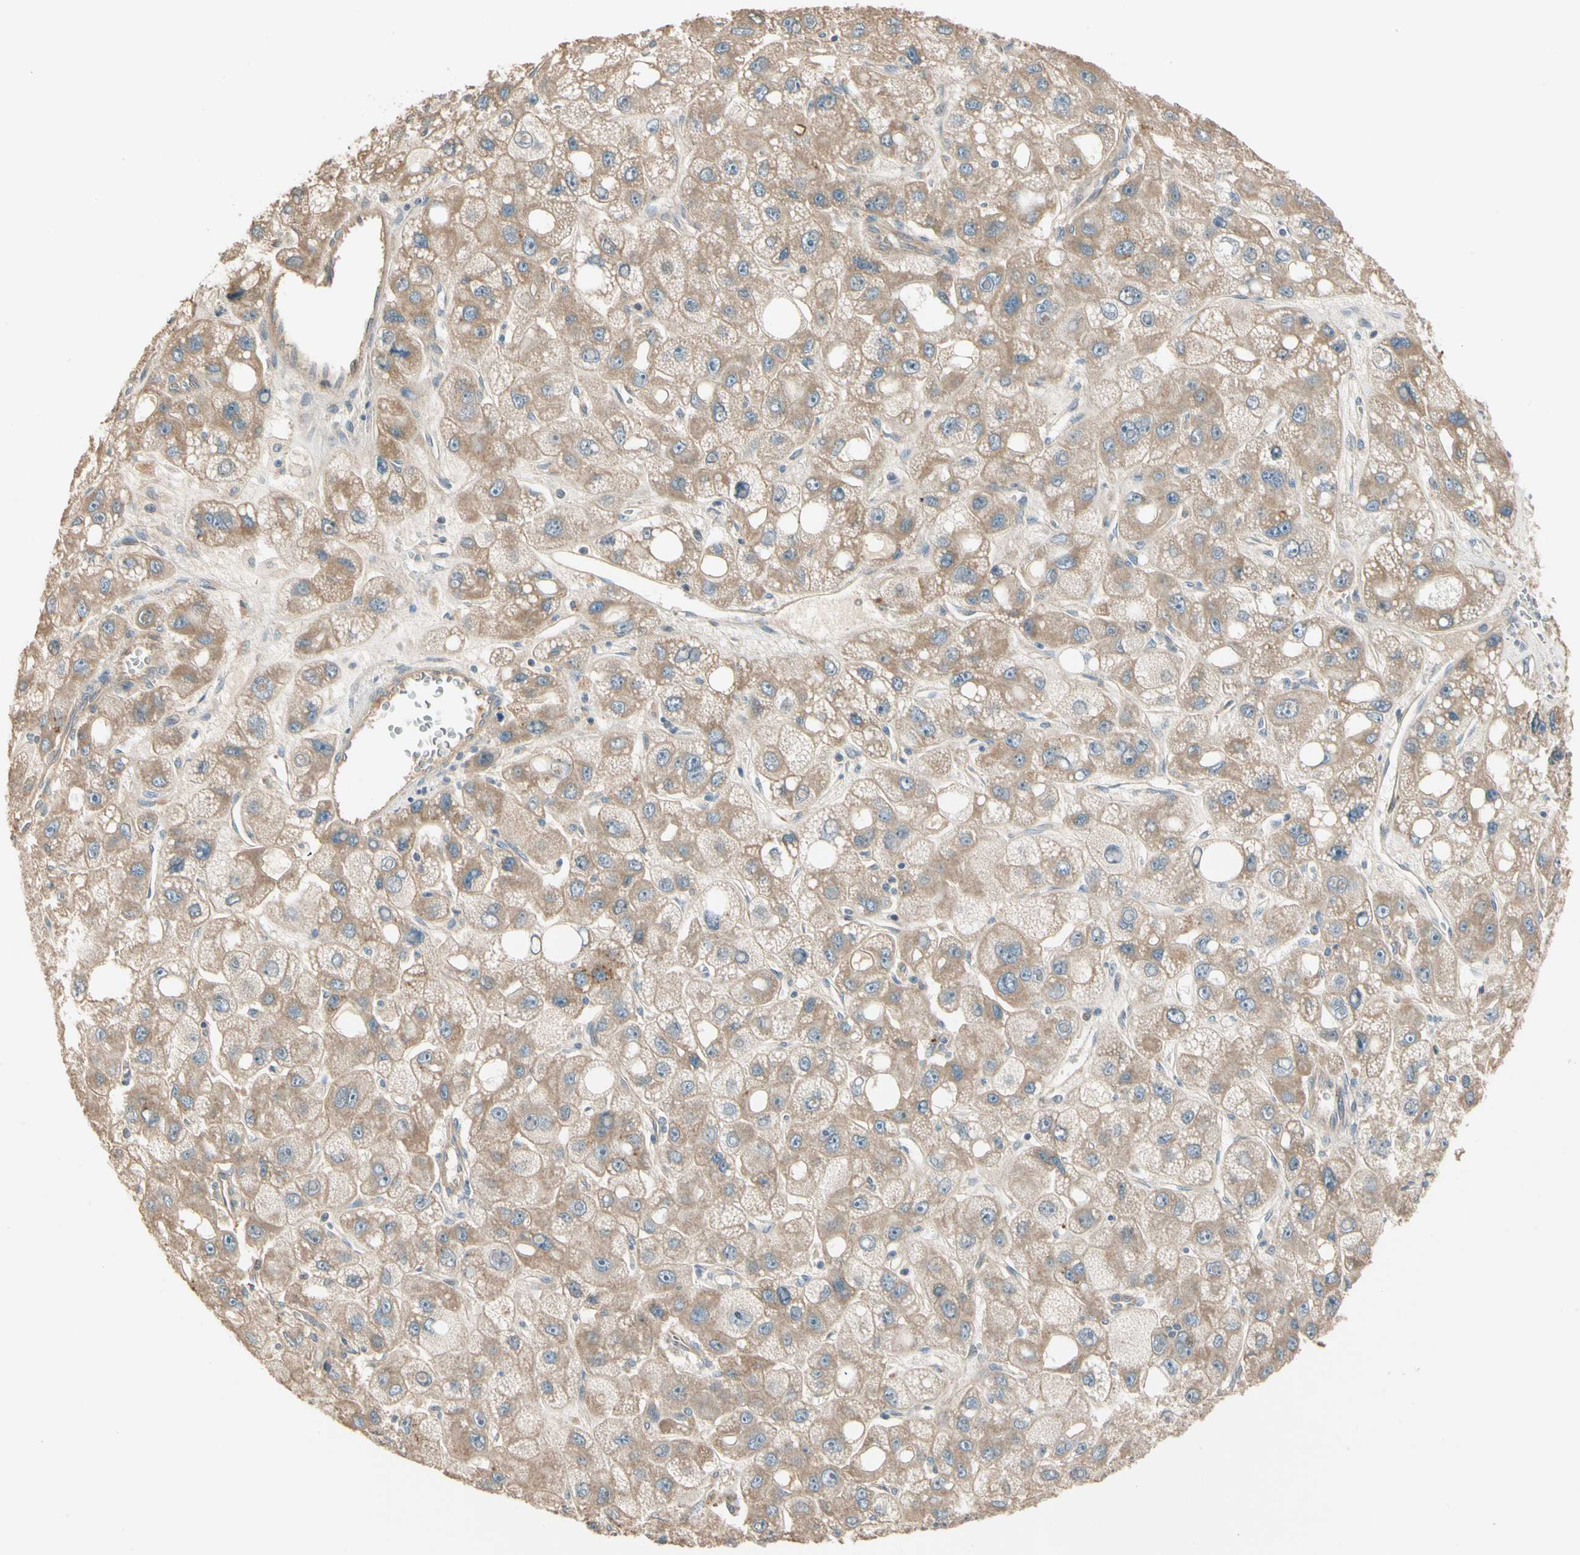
{"staining": {"intensity": "weak", "quantity": ">75%", "location": "cytoplasmic/membranous"}, "tissue": "liver cancer", "cell_type": "Tumor cells", "image_type": "cancer", "snomed": [{"axis": "morphology", "description": "Carcinoma, Hepatocellular, NOS"}, {"axis": "topography", "description": "Liver"}], "caption": "Immunohistochemistry (IHC) of human hepatocellular carcinoma (liver) shows low levels of weak cytoplasmic/membranous staining in approximately >75% of tumor cells.", "gene": "TNFRSF21", "patient": {"sex": "male", "age": 55}}